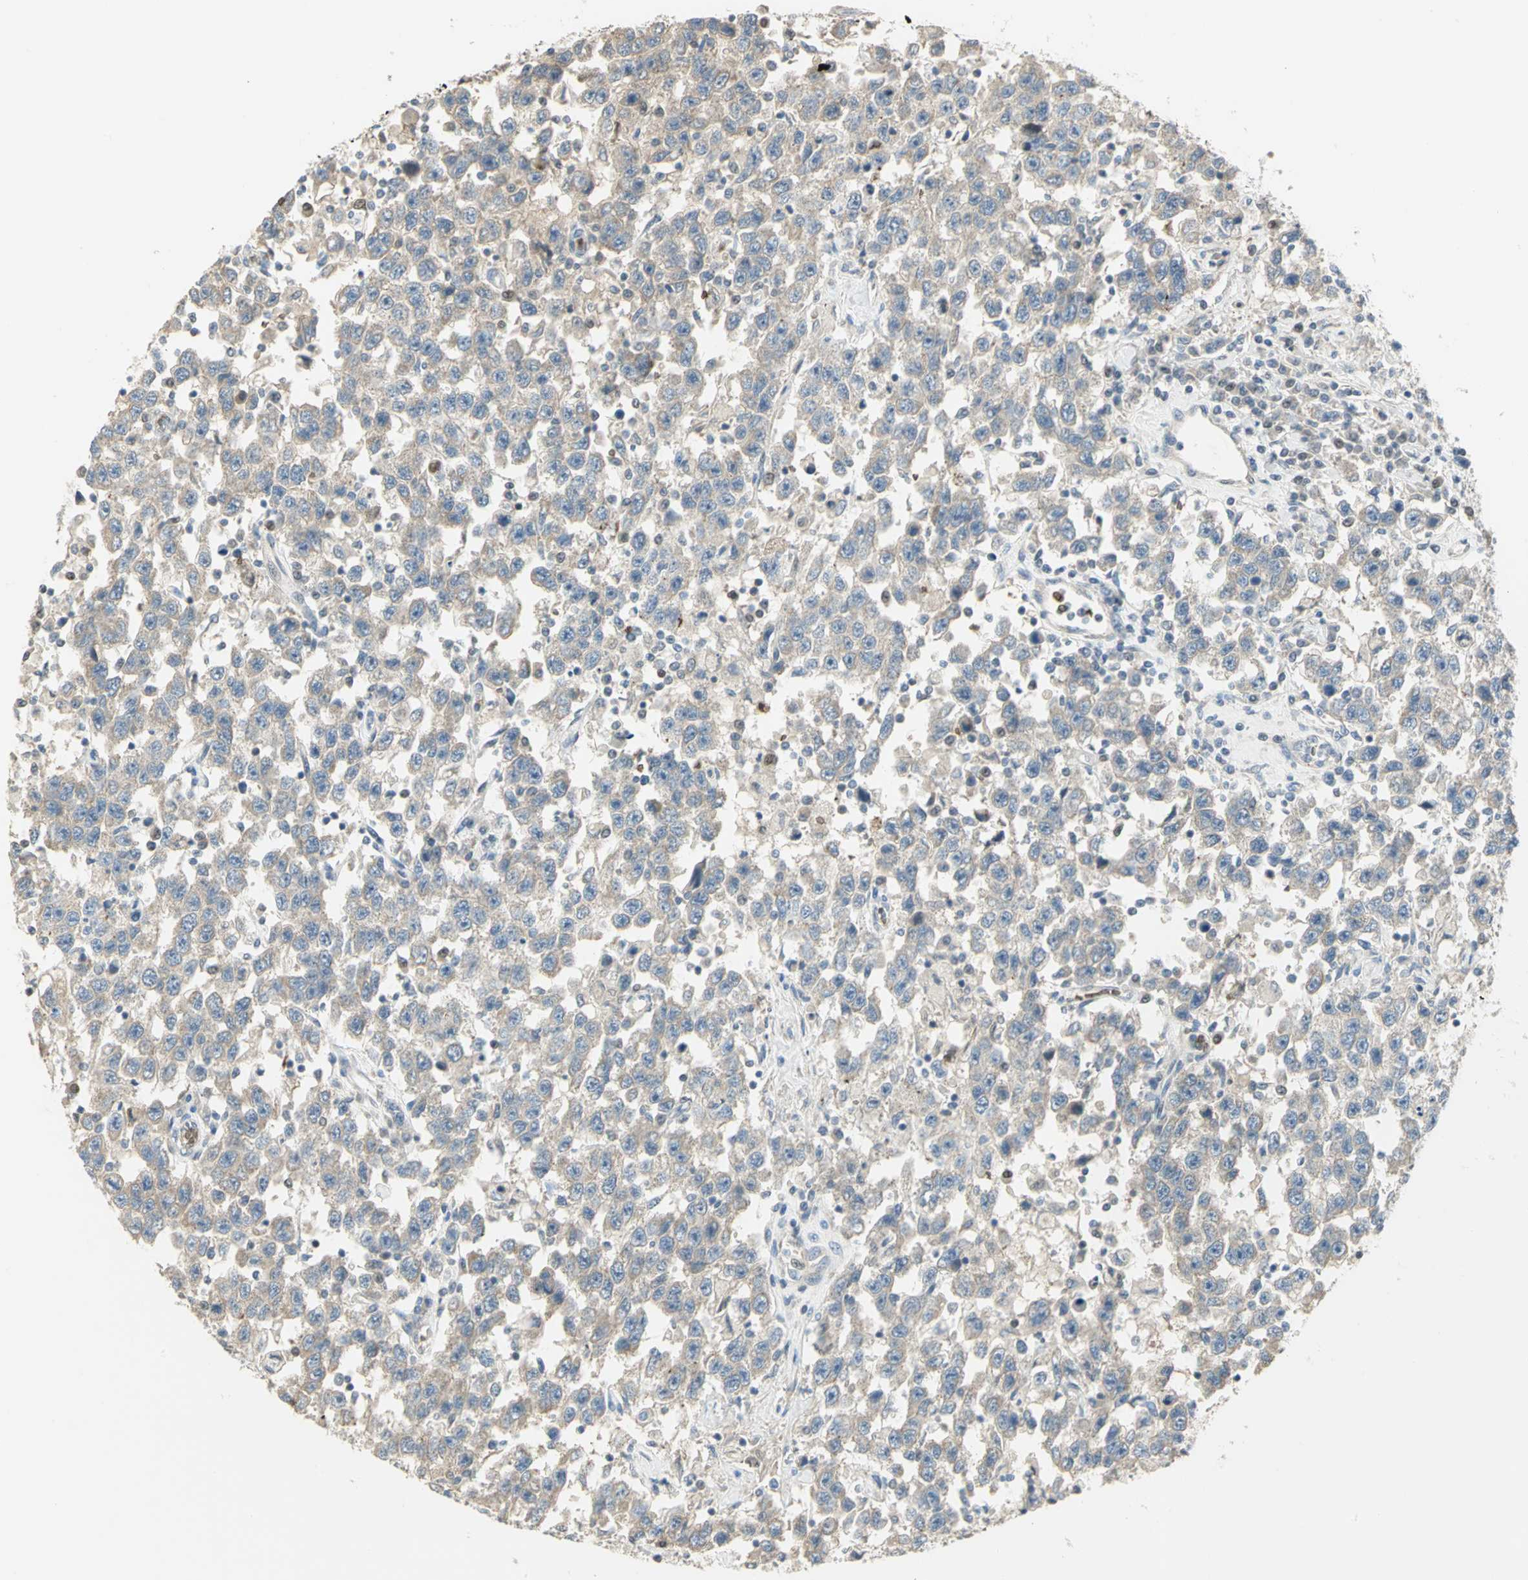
{"staining": {"intensity": "negative", "quantity": "none", "location": "none"}, "tissue": "testis cancer", "cell_type": "Tumor cells", "image_type": "cancer", "snomed": [{"axis": "morphology", "description": "Seminoma, NOS"}, {"axis": "topography", "description": "Testis"}], "caption": "The IHC micrograph has no significant staining in tumor cells of testis cancer (seminoma) tissue.", "gene": "ANK1", "patient": {"sex": "male", "age": 41}}